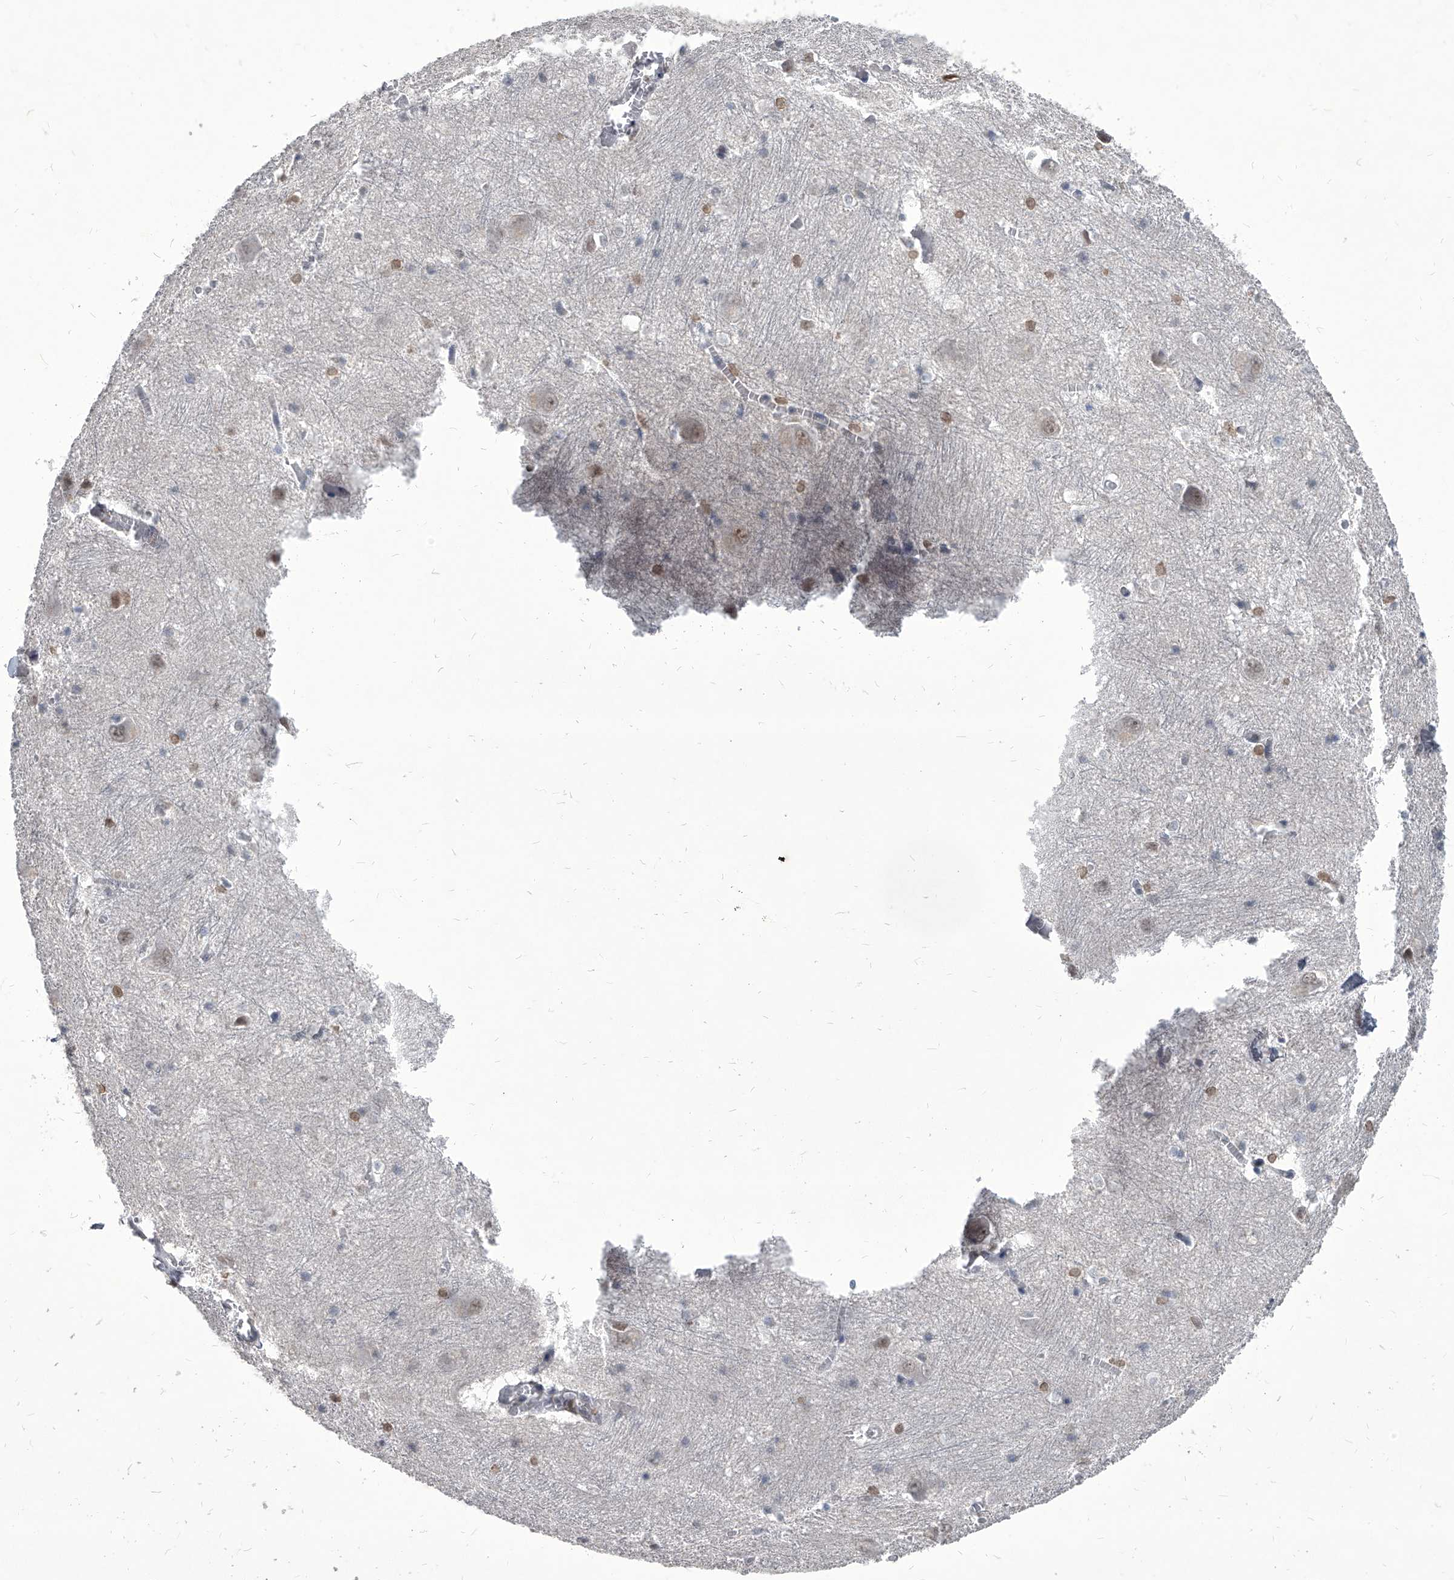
{"staining": {"intensity": "weak", "quantity": "<25%", "location": "nuclear"}, "tissue": "caudate", "cell_type": "Glial cells", "image_type": "normal", "snomed": [{"axis": "morphology", "description": "Normal tissue, NOS"}, {"axis": "topography", "description": "Lateral ventricle wall"}], "caption": "Glial cells are negative for protein expression in unremarkable human caudate. (Brightfield microscopy of DAB immunohistochemistry (IHC) at high magnification).", "gene": "PPIL4", "patient": {"sex": "male", "age": 37}}